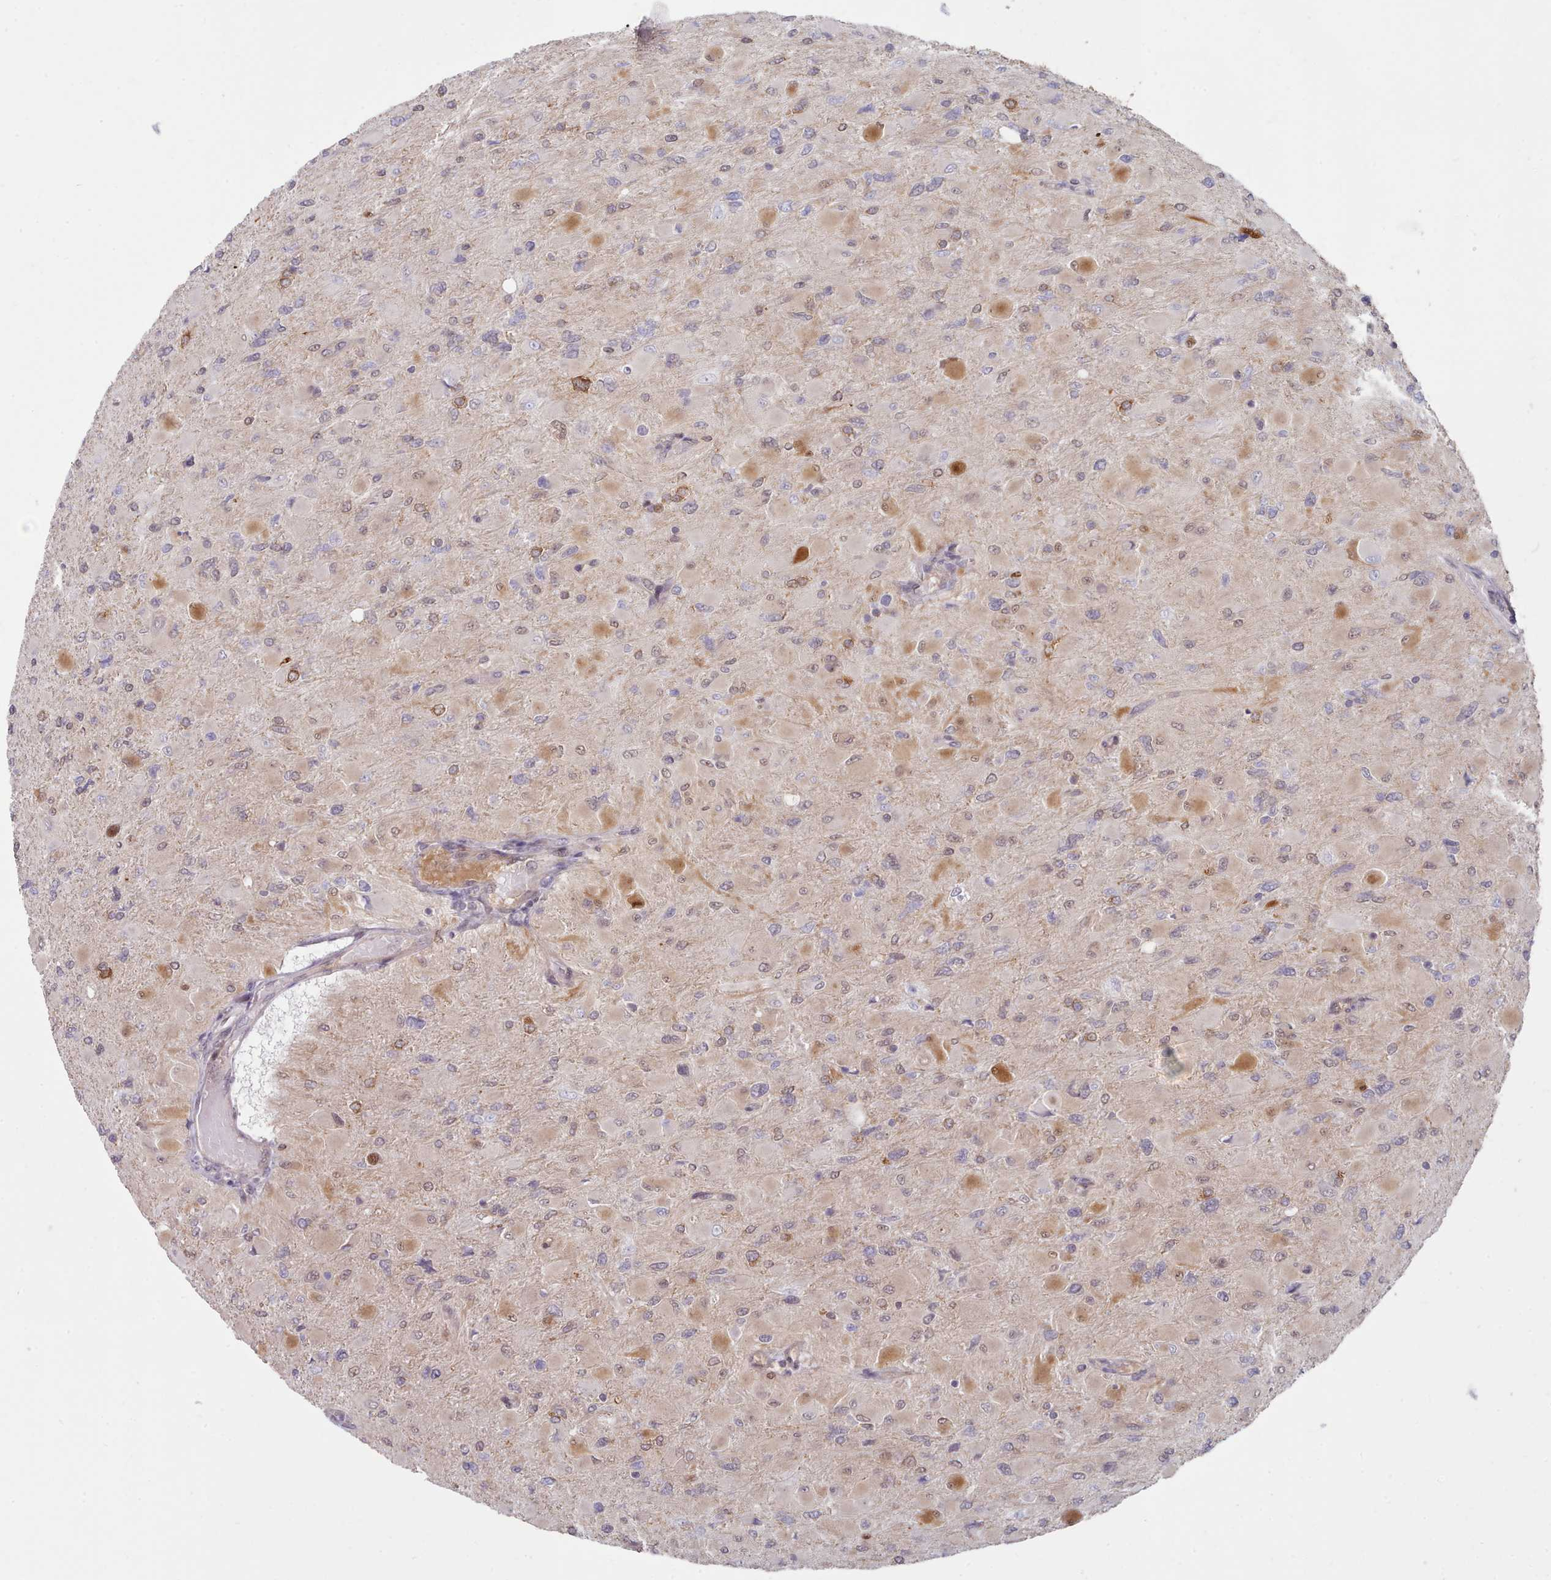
{"staining": {"intensity": "weak", "quantity": "<25%", "location": "cytoplasmic/membranous"}, "tissue": "glioma", "cell_type": "Tumor cells", "image_type": "cancer", "snomed": [{"axis": "morphology", "description": "Glioma, malignant, High grade"}, {"axis": "topography", "description": "Cerebral cortex"}], "caption": "The photomicrograph demonstrates no staining of tumor cells in malignant glioma (high-grade). (Immunohistochemistry (ihc), brightfield microscopy, high magnification).", "gene": "CES3", "patient": {"sex": "female", "age": 36}}